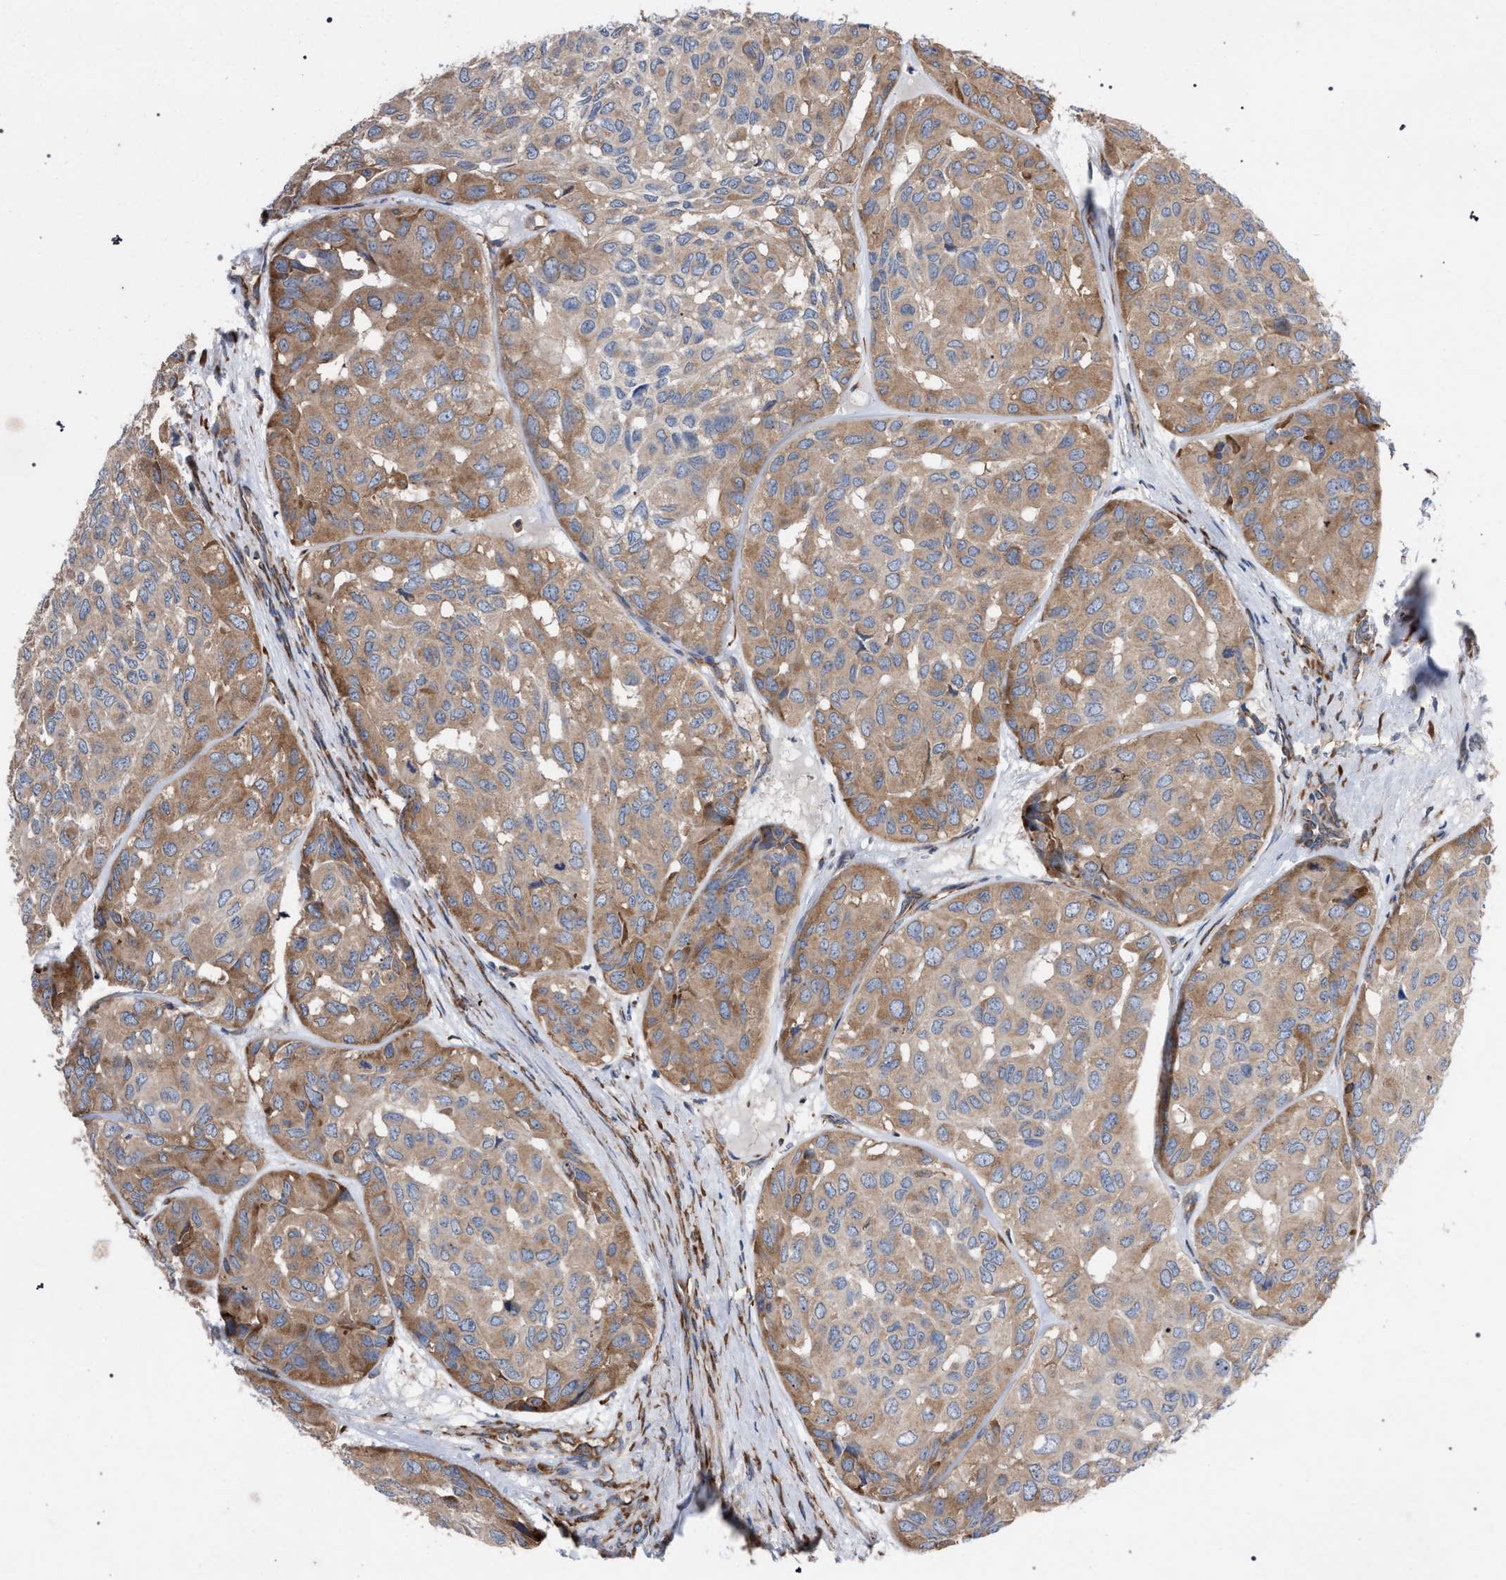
{"staining": {"intensity": "weak", "quantity": ">75%", "location": "cytoplasmic/membranous"}, "tissue": "head and neck cancer", "cell_type": "Tumor cells", "image_type": "cancer", "snomed": [{"axis": "morphology", "description": "Adenocarcinoma, NOS"}, {"axis": "topography", "description": "Salivary gland, NOS"}, {"axis": "topography", "description": "Head-Neck"}], "caption": "Immunohistochemistry photomicrograph of human head and neck cancer (adenocarcinoma) stained for a protein (brown), which demonstrates low levels of weak cytoplasmic/membranous expression in about >75% of tumor cells.", "gene": "CDR2L", "patient": {"sex": "female", "age": 76}}